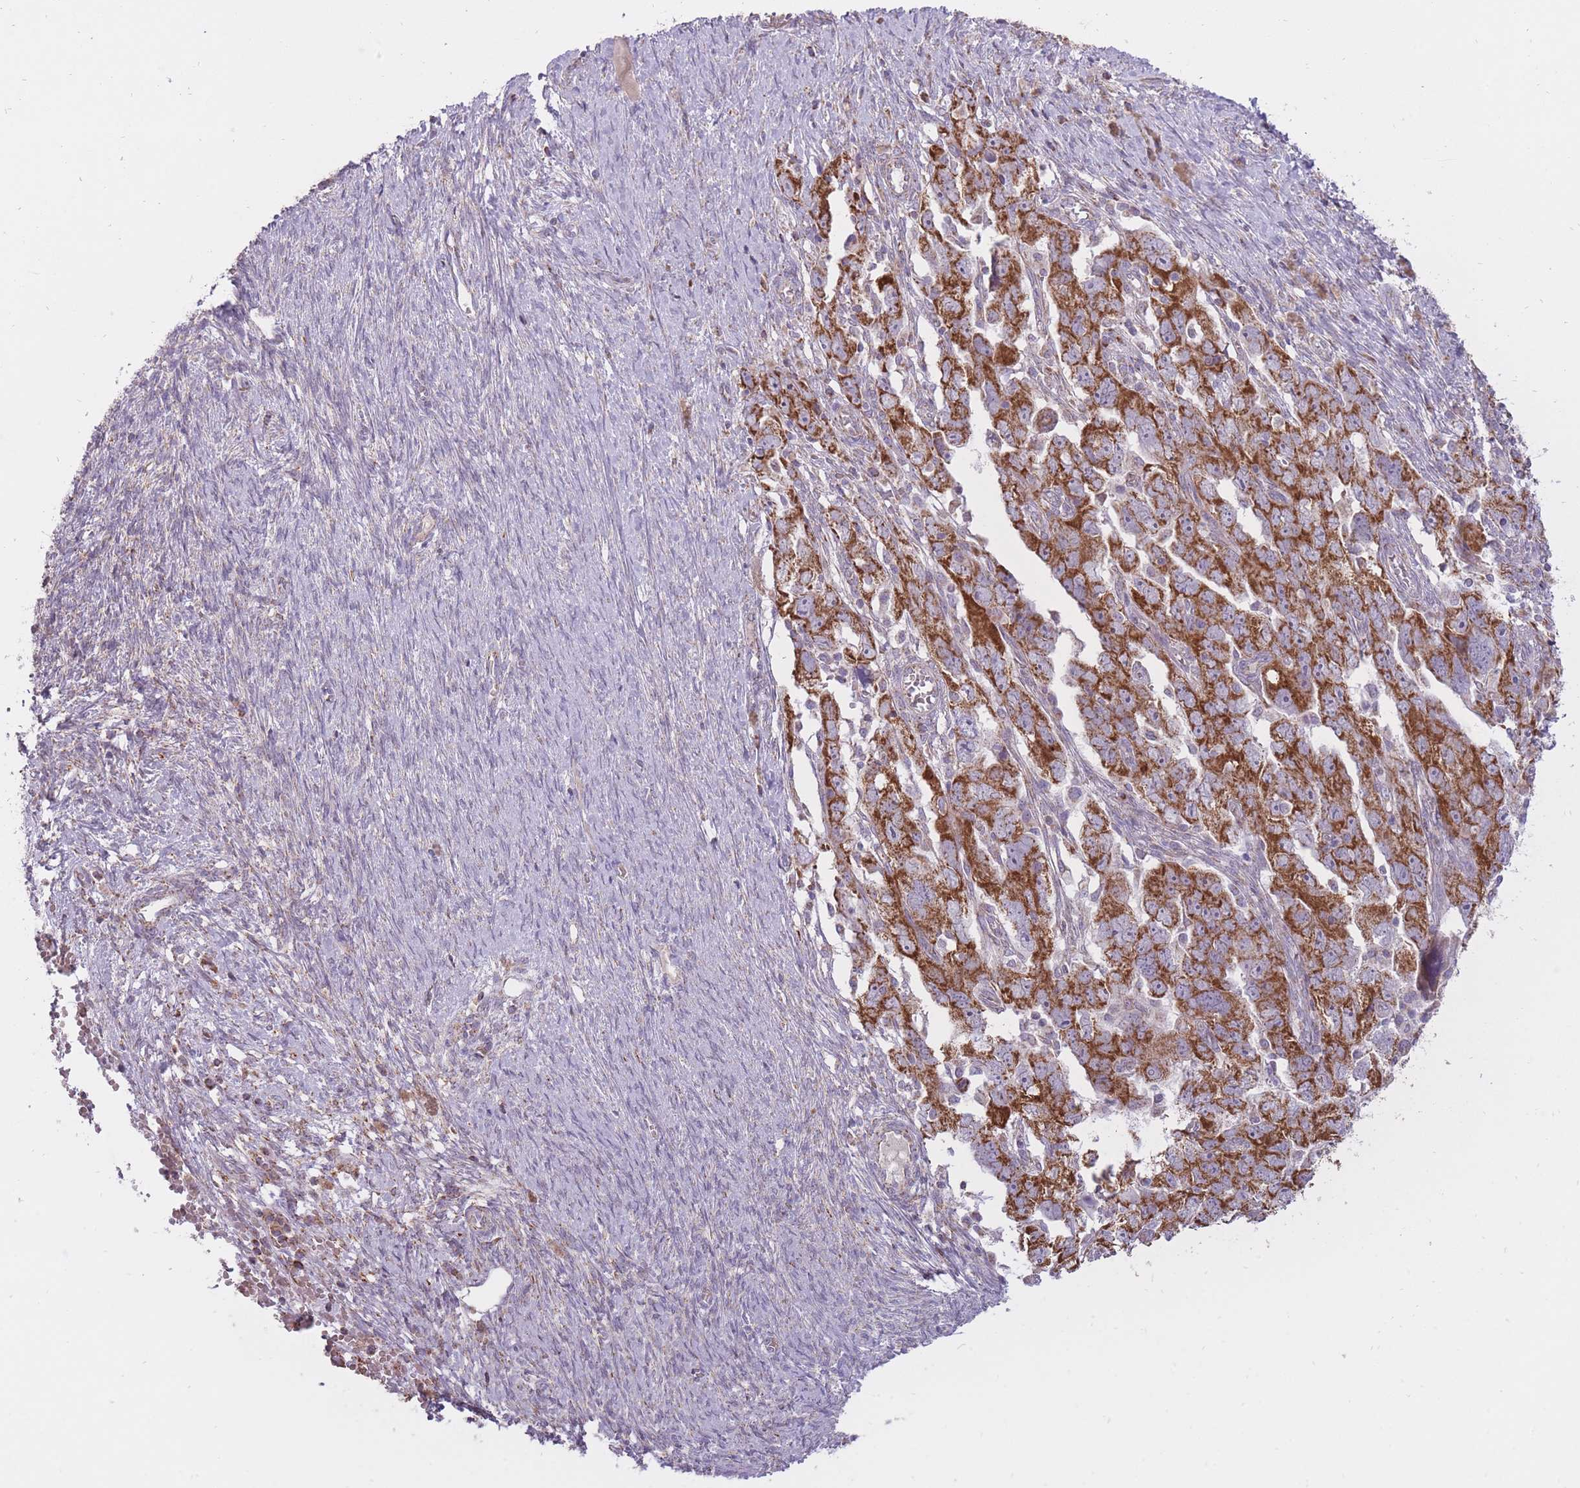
{"staining": {"intensity": "strong", "quantity": ">75%", "location": "cytoplasmic/membranous"}, "tissue": "ovarian cancer", "cell_type": "Tumor cells", "image_type": "cancer", "snomed": [{"axis": "morphology", "description": "Carcinoma, NOS"}, {"axis": "morphology", "description": "Cystadenocarcinoma, serous, NOS"}, {"axis": "topography", "description": "Ovary"}], "caption": "High-magnification brightfield microscopy of serous cystadenocarcinoma (ovarian) stained with DAB (brown) and counterstained with hematoxylin (blue). tumor cells exhibit strong cytoplasmic/membranous staining is seen in approximately>75% of cells.", "gene": "LIN7C", "patient": {"sex": "female", "age": 69}}